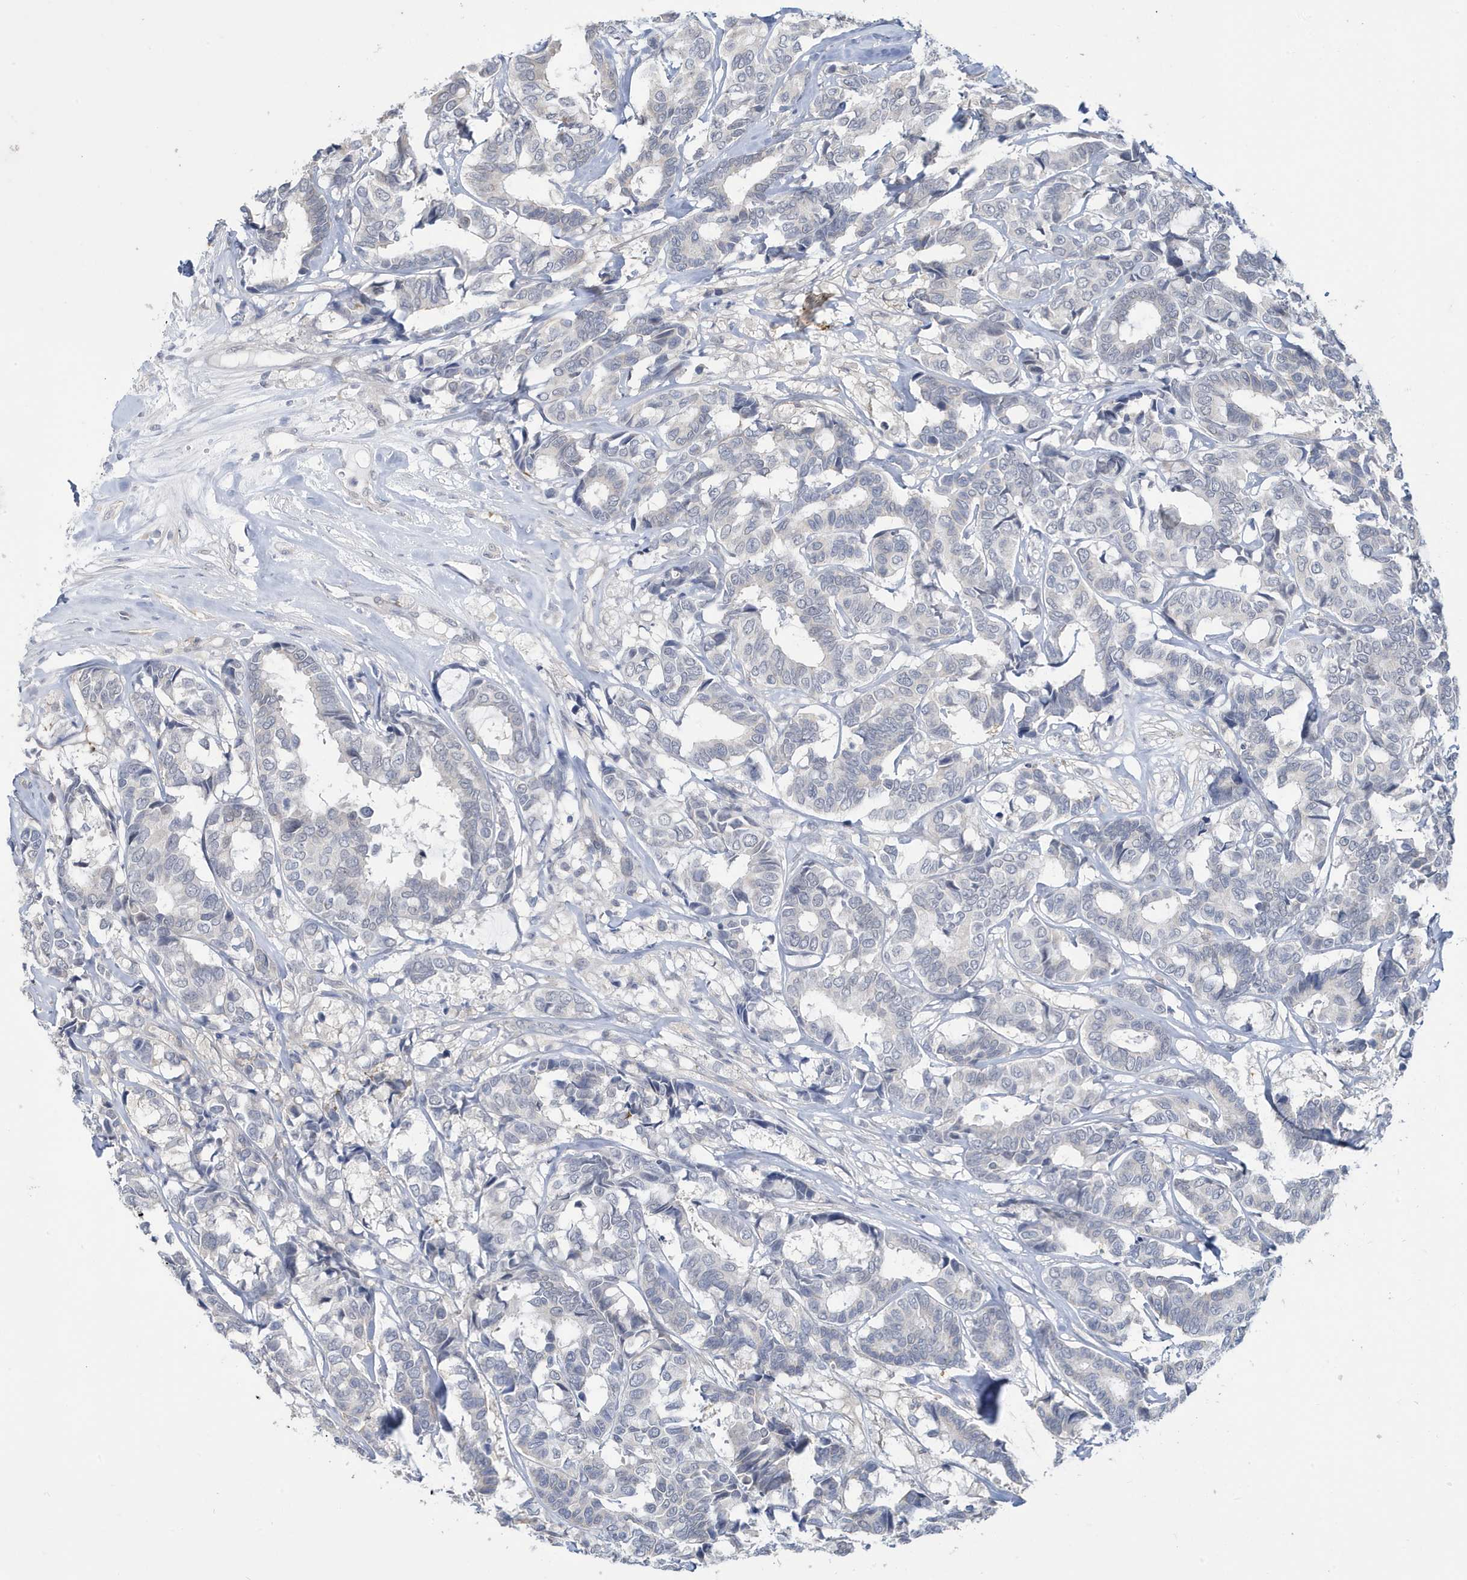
{"staining": {"intensity": "negative", "quantity": "none", "location": "none"}, "tissue": "breast cancer", "cell_type": "Tumor cells", "image_type": "cancer", "snomed": [{"axis": "morphology", "description": "Duct carcinoma"}, {"axis": "topography", "description": "Breast"}], "caption": "Immunohistochemistry (IHC) image of neoplastic tissue: breast cancer stained with DAB (3,3'-diaminobenzidine) displays no significant protein positivity in tumor cells.", "gene": "ZNF654", "patient": {"sex": "female", "age": 87}}